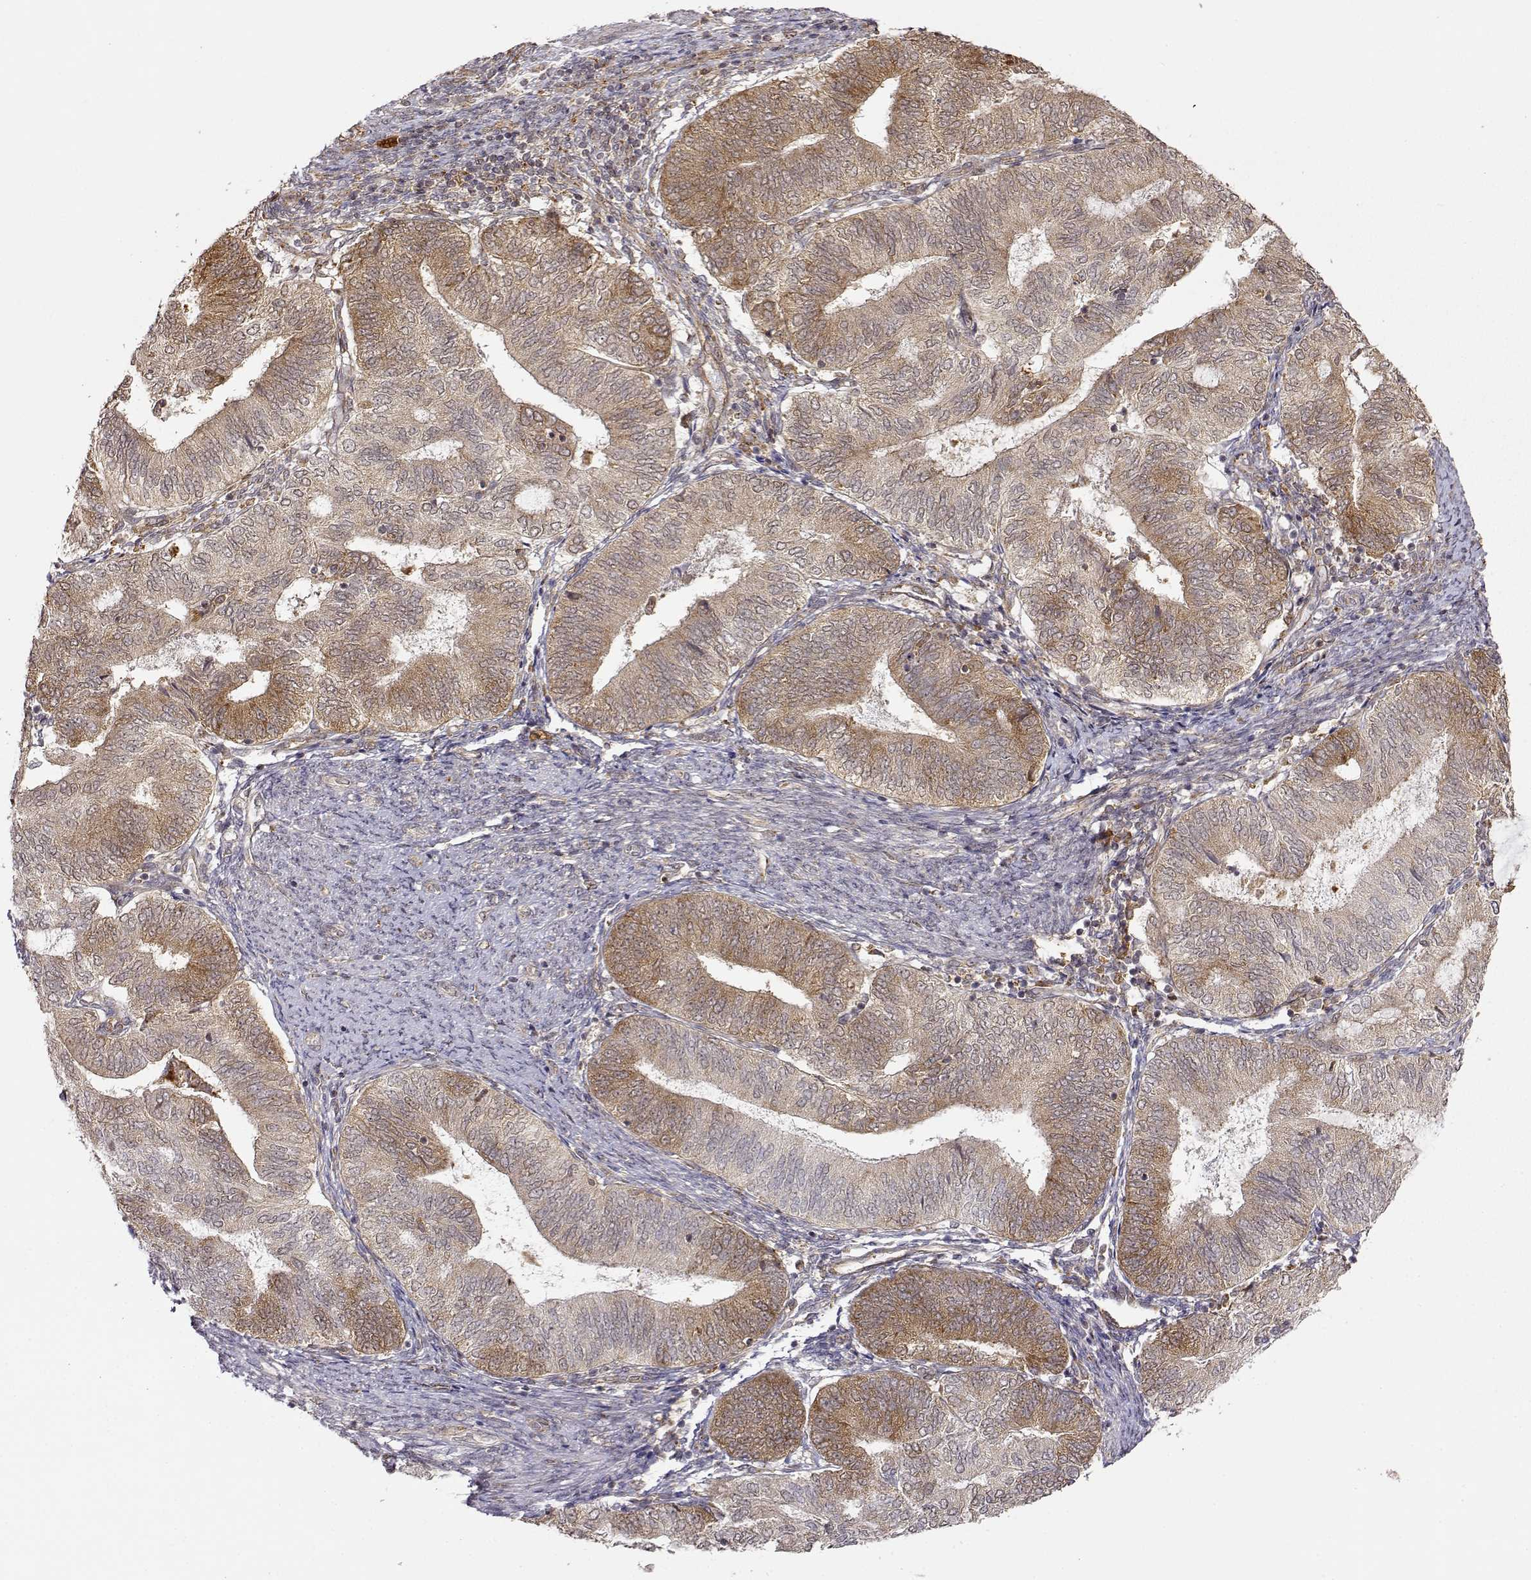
{"staining": {"intensity": "weak", "quantity": ">75%", "location": "cytoplasmic/membranous"}, "tissue": "endometrial cancer", "cell_type": "Tumor cells", "image_type": "cancer", "snomed": [{"axis": "morphology", "description": "Adenocarcinoma, NOS"}, {"axis": "topography", "description": "Endometrium"}], "caption": "Endometrial adenocarcinoma stained with a protein marker shows weak staining in tumor cells.", "gene": "RNF13", "patient": {"sex": "female", "age": 65}}